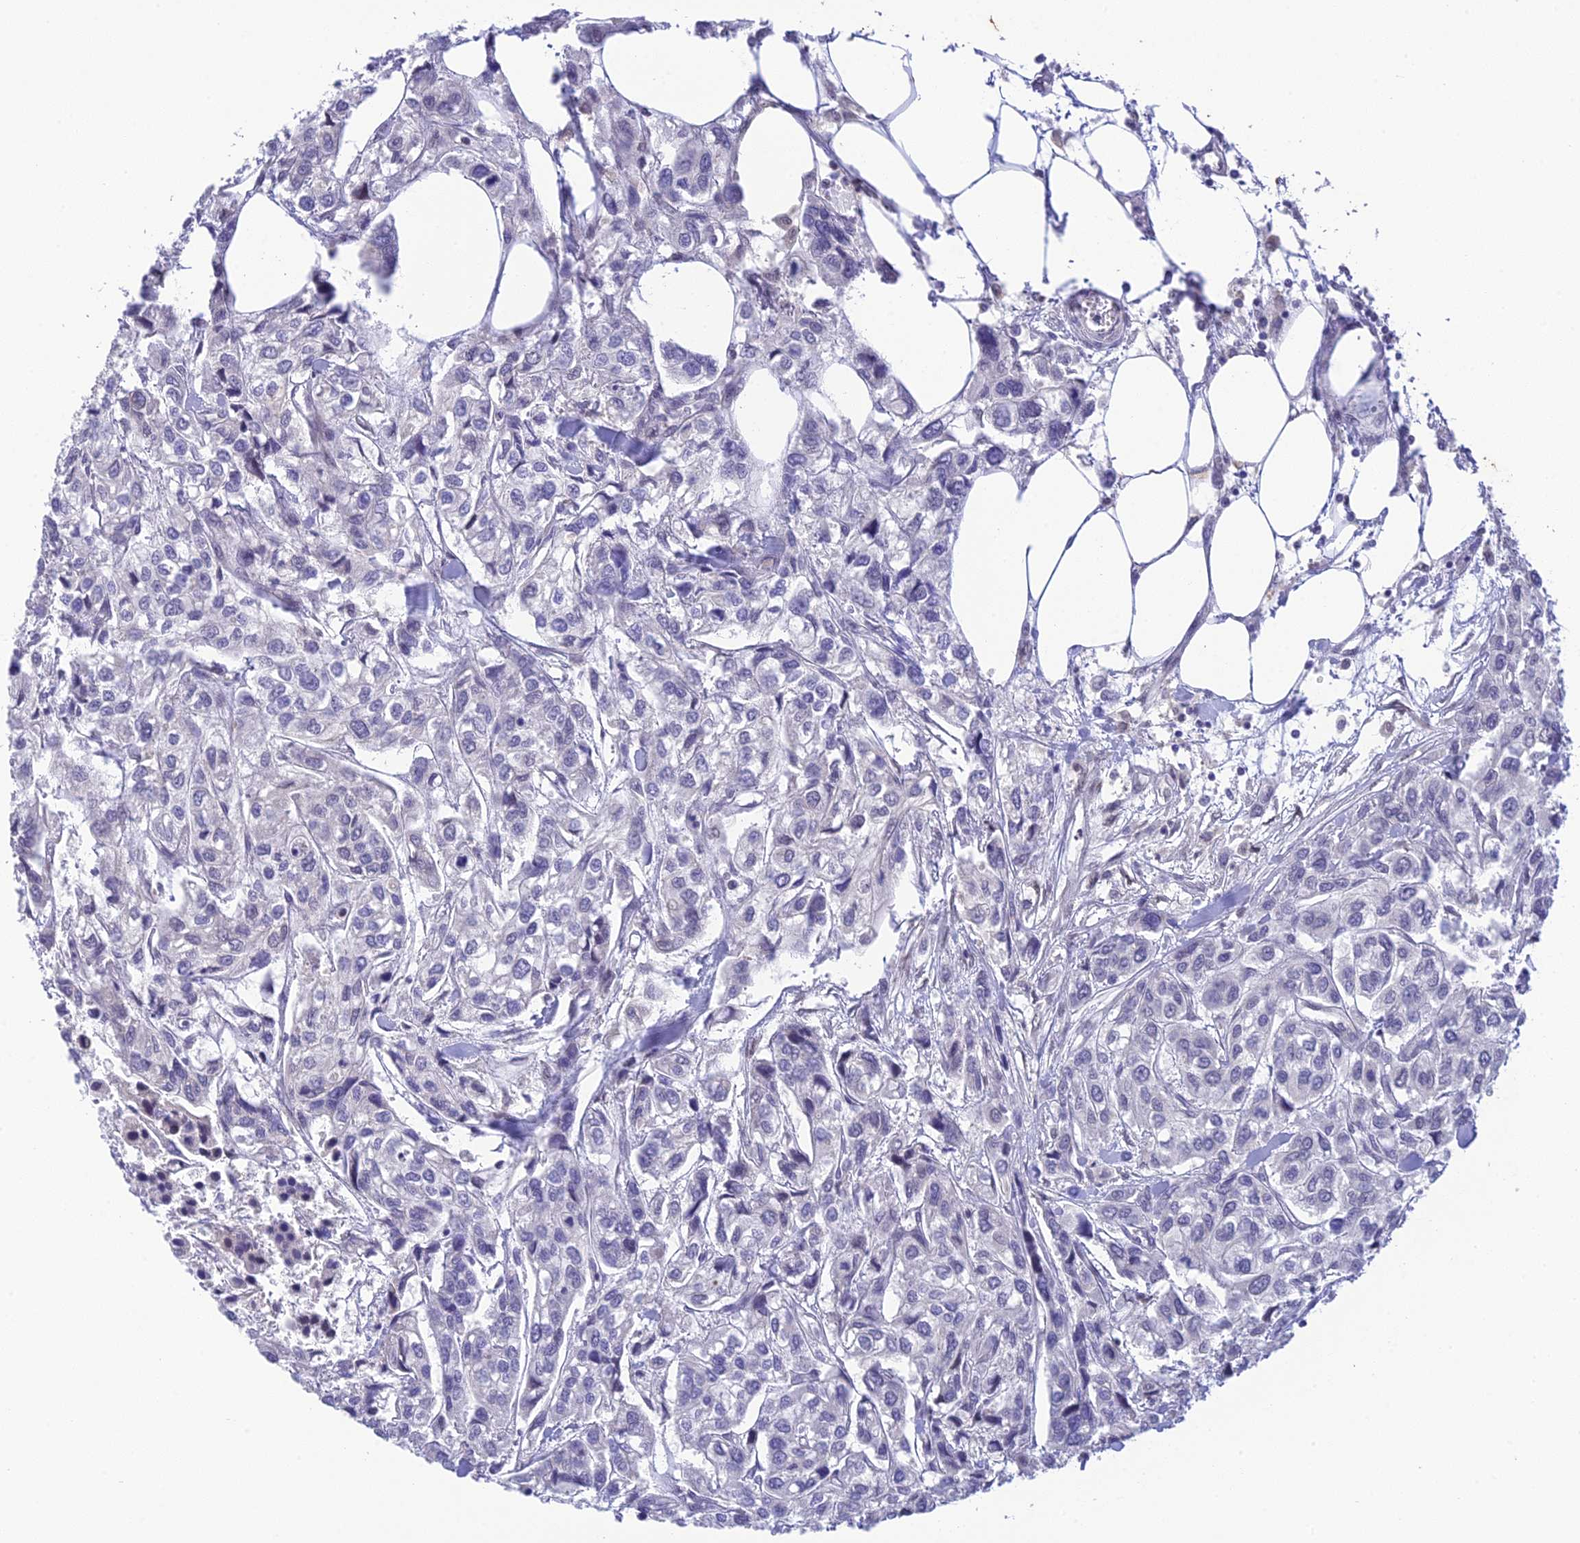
{"staining": {"intensity": "negative", "quantity": "none", "location": "none"}, "tissue": "urothelial cancer", "cell_type": "Tumor cells", "image_type": "cancer", "snomed": [{"axis": "morphology", "description": "Urothelial carcinoma, High grade"}, {"axis": "topography", "description": "Urinary bladder"}], "caption": "High power microscopy photomicrograph of an immunohistochemistry photomicrograph of high-grade urothelial carcinoma, revealing no significant positivity in tumor cells.", "gene": "BMT2", "patient": {"sex": "male", "age": 67}}